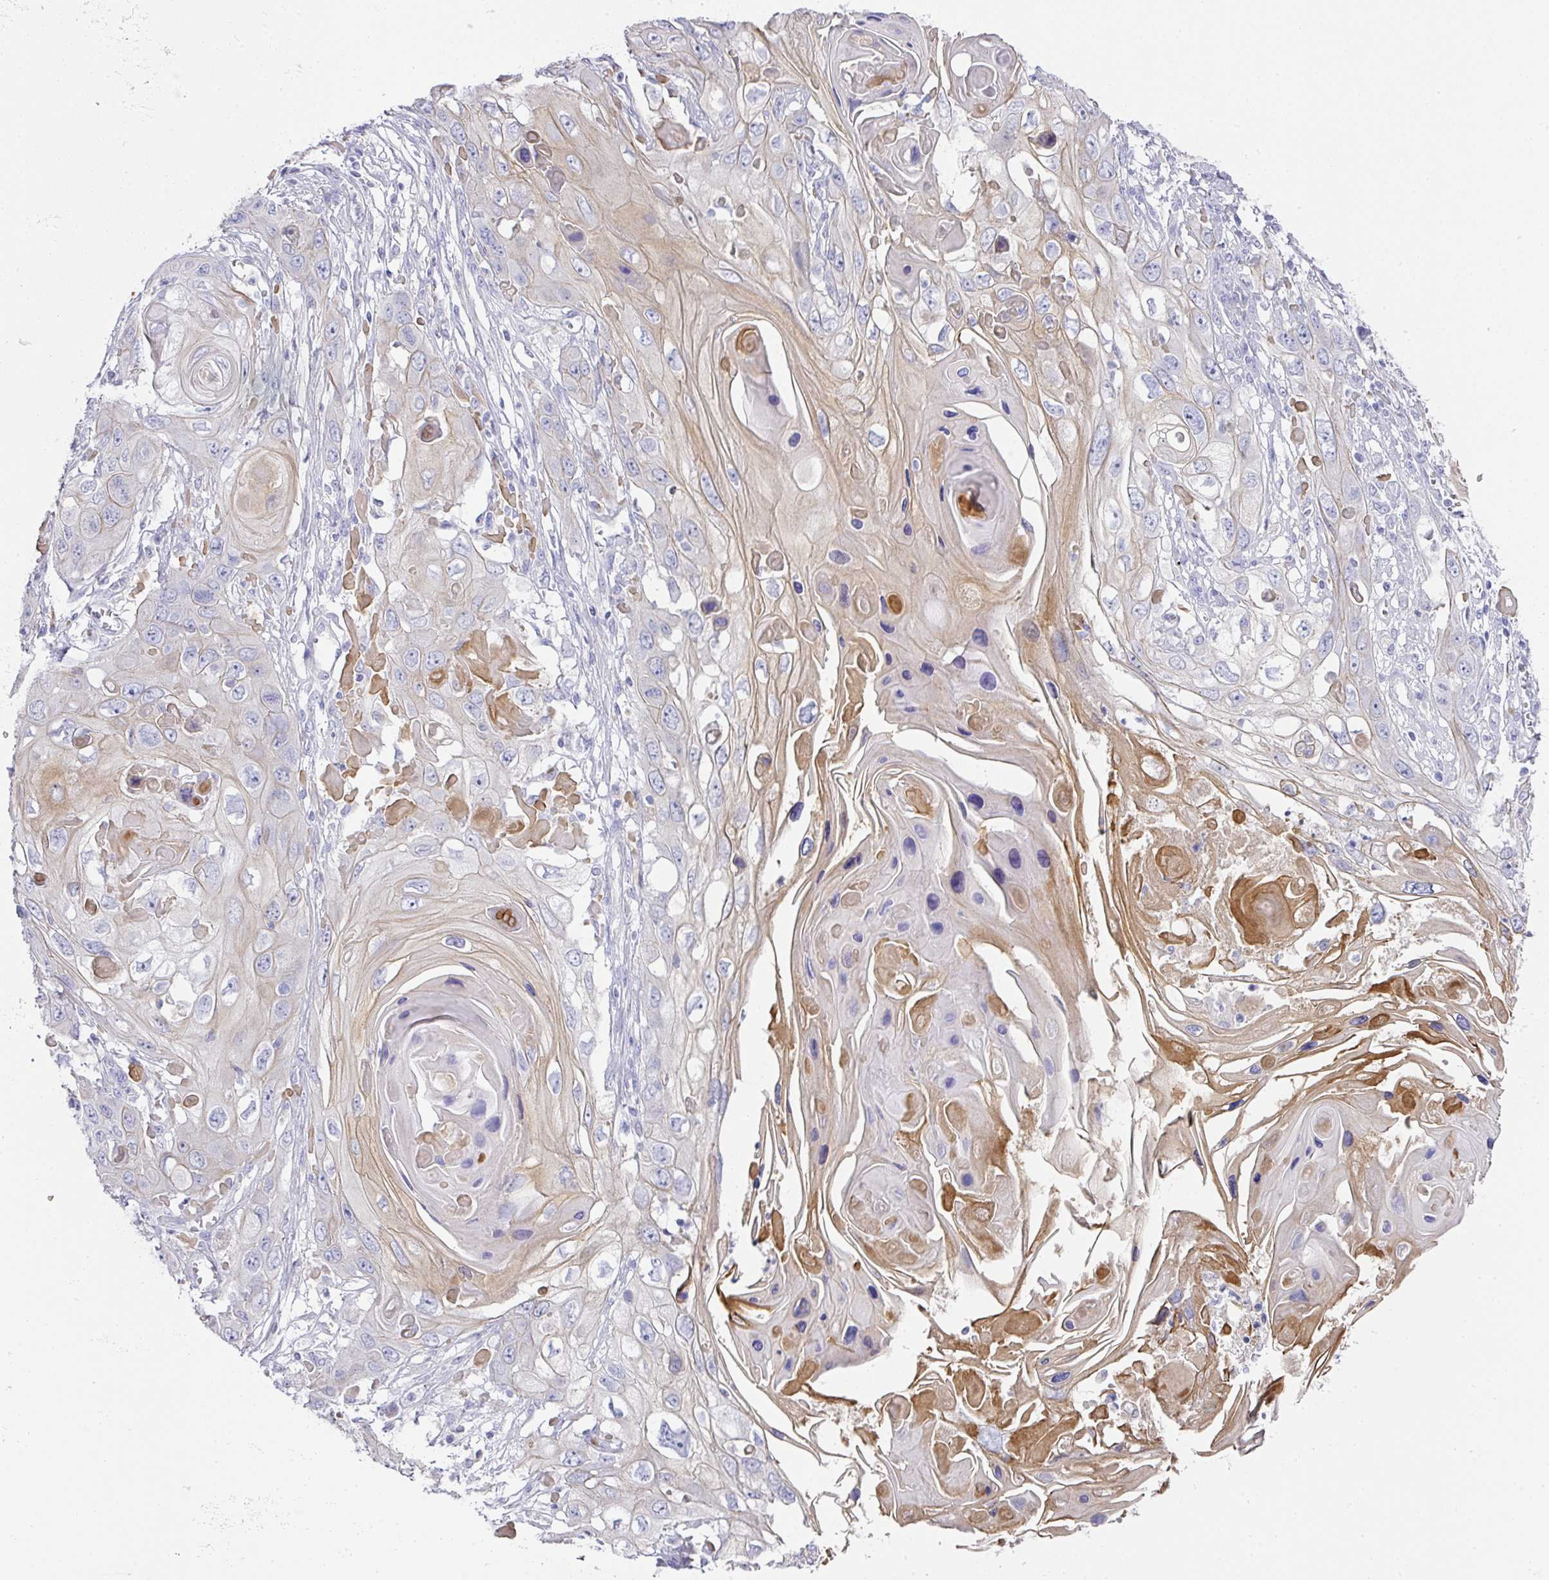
{"staining": {"intensity": "moderate", "quantity": "<25%", "location": "cytoplasmic/membranous"}, "tissue": "skin cancer", "cell_type": "Tumor cells", "image_type": "cancer", "snomed": [{"axis": "morphology", "description": "Squamous cell carcinoma, NOS"}, {"axis": "topography", "description": "Skin"}], "caption": "Skin cancer stained with a protein marker demonstrates moderate staining in tumor cells.", "gene": "TARM1", "patient": {"sex": "male", "age": 55}}